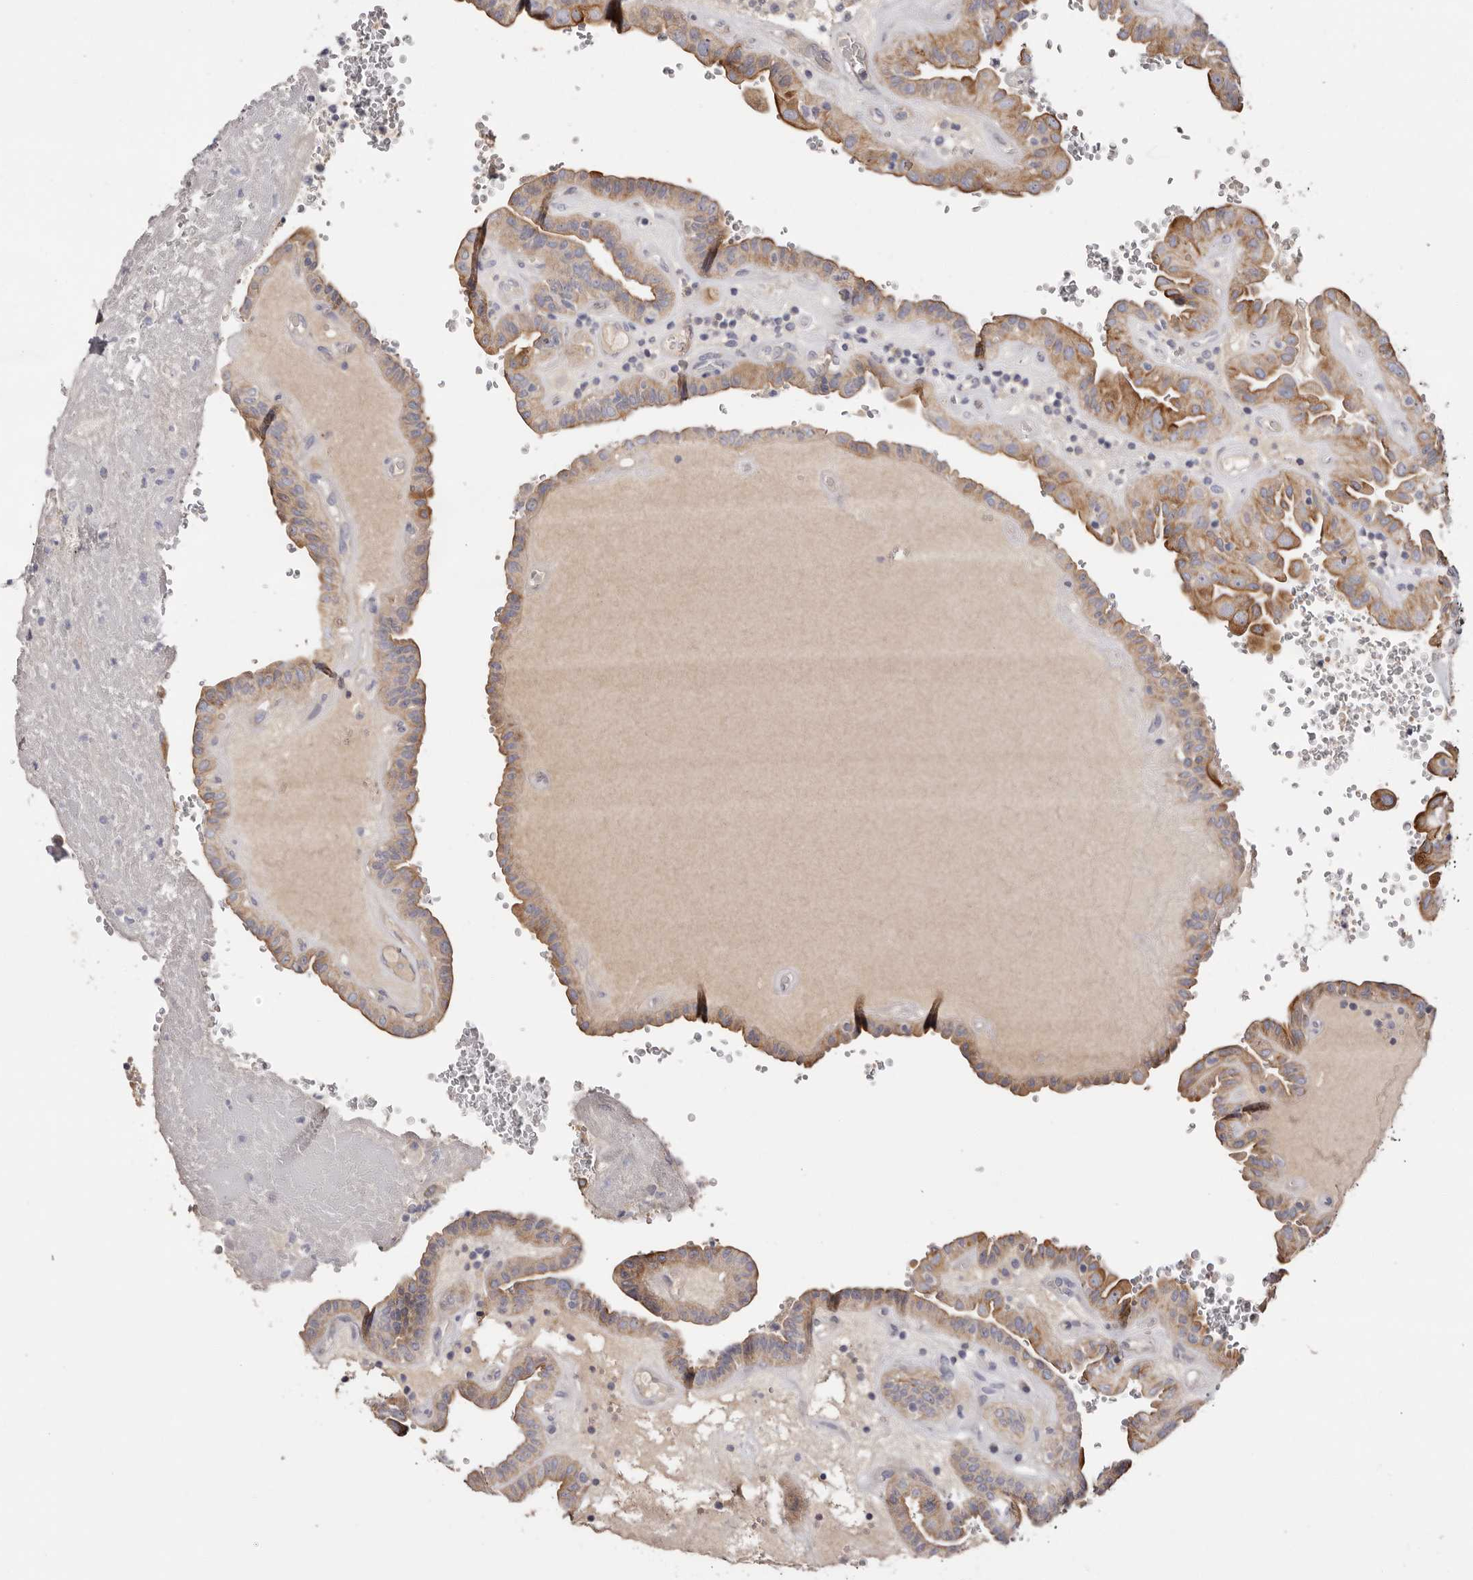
{"staining": {"intensity": "moderate", "quantity": ">75%", "location": "cytoplasmic/membranous"}, "tissue": "thyroid cancer", "cell_type": "Tumor cells", "image_type": "cancer", "snomed": [{"axis": "morphology", "description": "Papillary adenocarcinoma, NOS"}, {"axis": "topography", "description": "Thyroid gland"}], "caption": "A medium amount of moderate cytoplasmic/membranous positivity is present in approximately >75% of tumor cells in thyroid papillary adenocarcinoma tissue. (DAB = brown stain, brightfield microscopy at high magnification).", "gene": "STK16", "patient": {"sex": "male", "age": 77}}